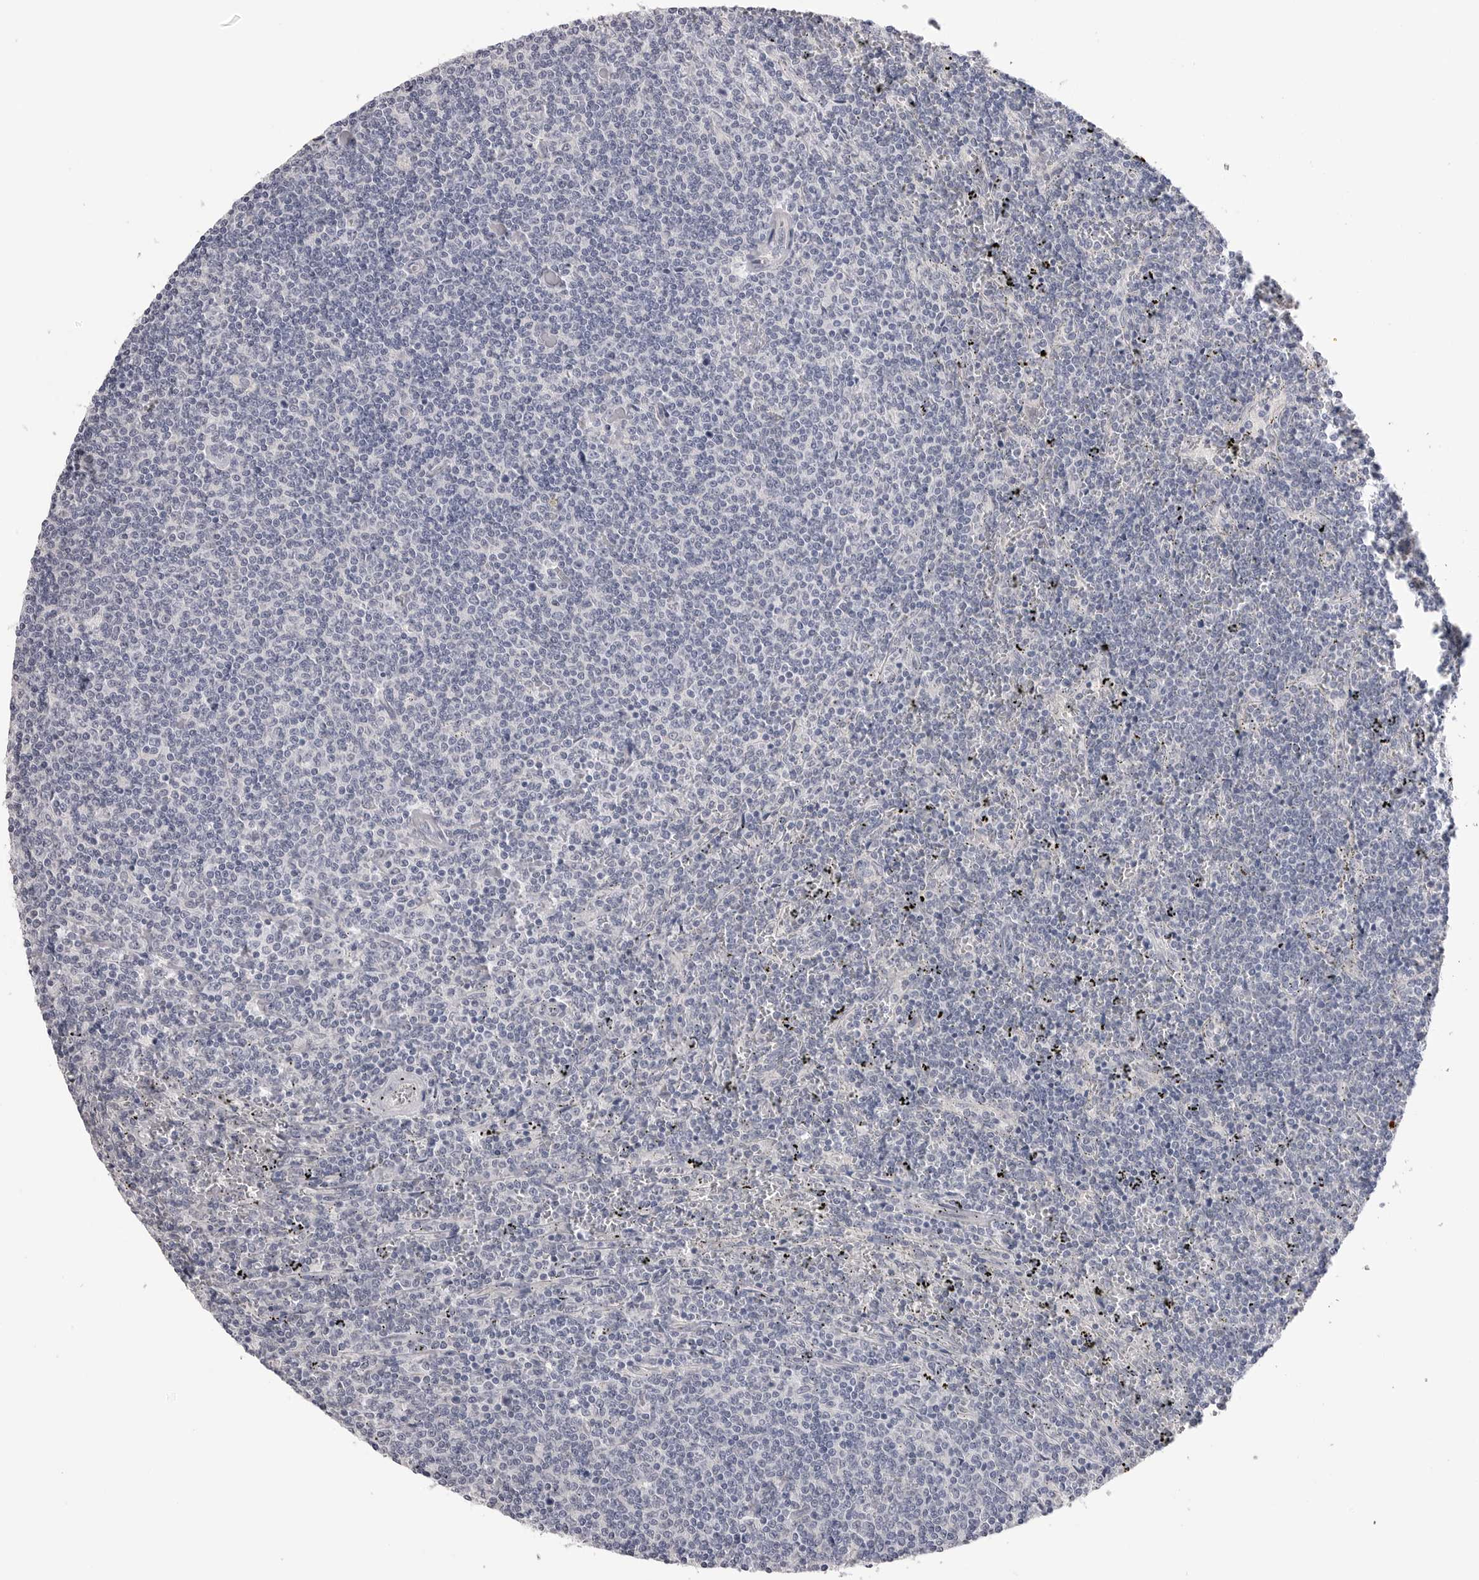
{"staining": {"intensity": "negative", "quantity": "none", "location": "none"}, "tissue": "lymphoma", "cell_type": "Tumor cells", "image_type": "cancer", "snomed": [{"axis": "morphology", "description": "Malignant lymphoma, non-Hodgkin's type, Low grade"}, {"axis": "topography", "description": "Spleen"}], "caption": "Tumor cells are negative for protein expression in human malignant lymphoma, non-Hodgkin's type (low-grade).", "gene": "DLGAP3", "patient": {"sex": "female", "age": 50}}